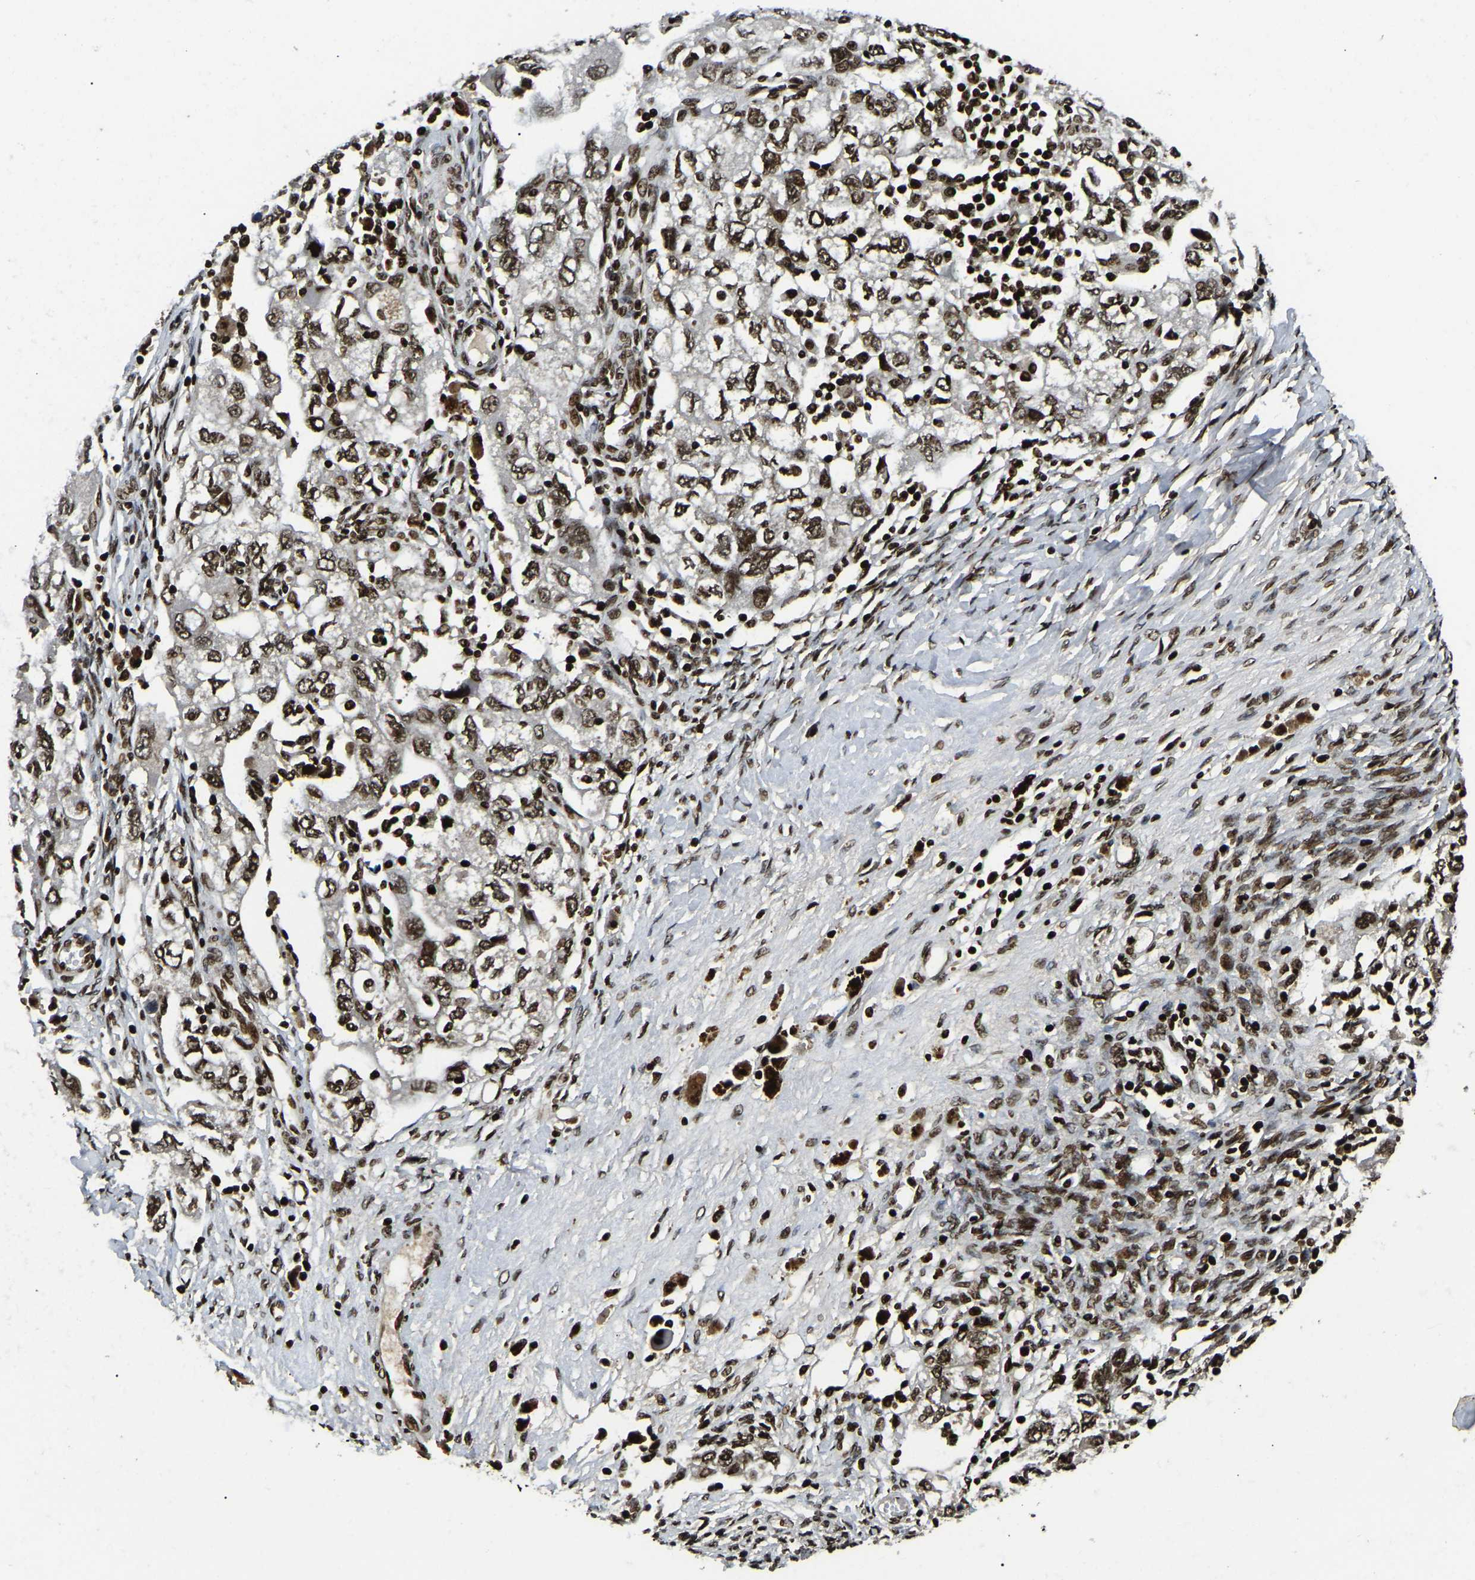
{"staining": {"intensity": "strong", "quantity": ">75%", "location": "nuclear"}, "tissue": "ovarian cancer", "cell_type": "Tumor cells", "image_type": "cancer", "snomed": [{"axis": "morphology", "description": "Carcinoma, NOS"}, {"axis": "morphology", "description": "Cystadenocarcinoma, serous, NOS"}, {"axis": "topography", "description": "Ovary"}], "caption": "Immunohistochemical staining of human carcinoma (ovarian) exhibits strong nuclear protein staining in about >75% of tumor cells. (brown staining indicates protein expression, while blue staining denotes nuclei).", "gene": "LRRC61", "patient": {"sex": "female", "age": 69}}